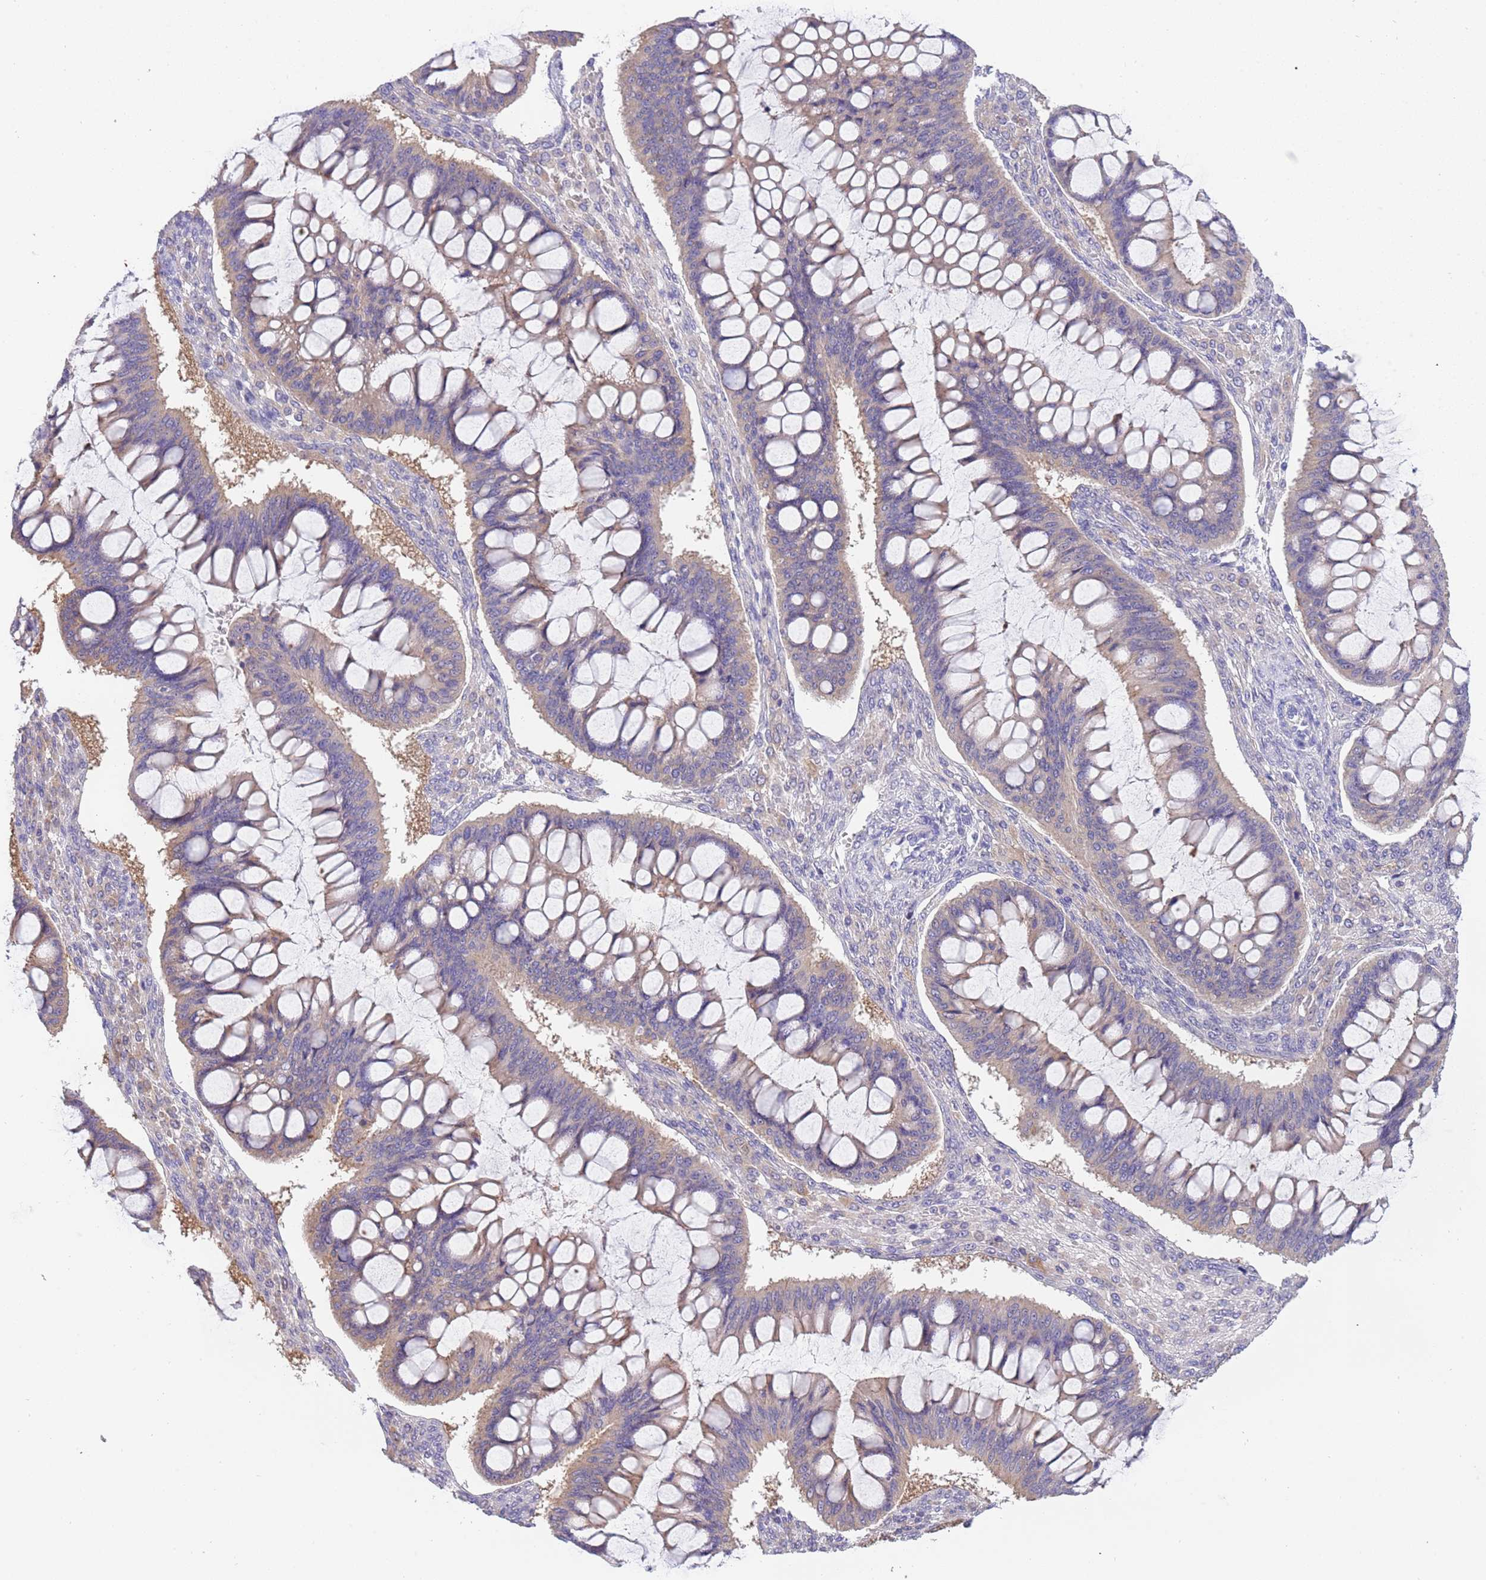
{"staining": {"intensity": "weak", "quantity": "25%-75%", "location": "cytoplasmic/membranous"}, "tissue": "ovarian cancer", "cell_type": "Tumor cells", "image_type": "cancer", "snomed": [{"axis": "morphology", "description": "Cystadenocarcinoma, mucinous, NOS"}, {"axis": "topography", "description": "Ovary"}], "caption": "An IHC image of tumor tissue is shown. Protein staining in brown labels weak cytoplasmic/membranous positivity in mucinous cystadenocarcinoma (ovarian) within tumor cells. (Brightfield microscopy of DAB IHC at high magnification).", "gene": "STIP1", "patient": {"sex": "female", "age": 73}}